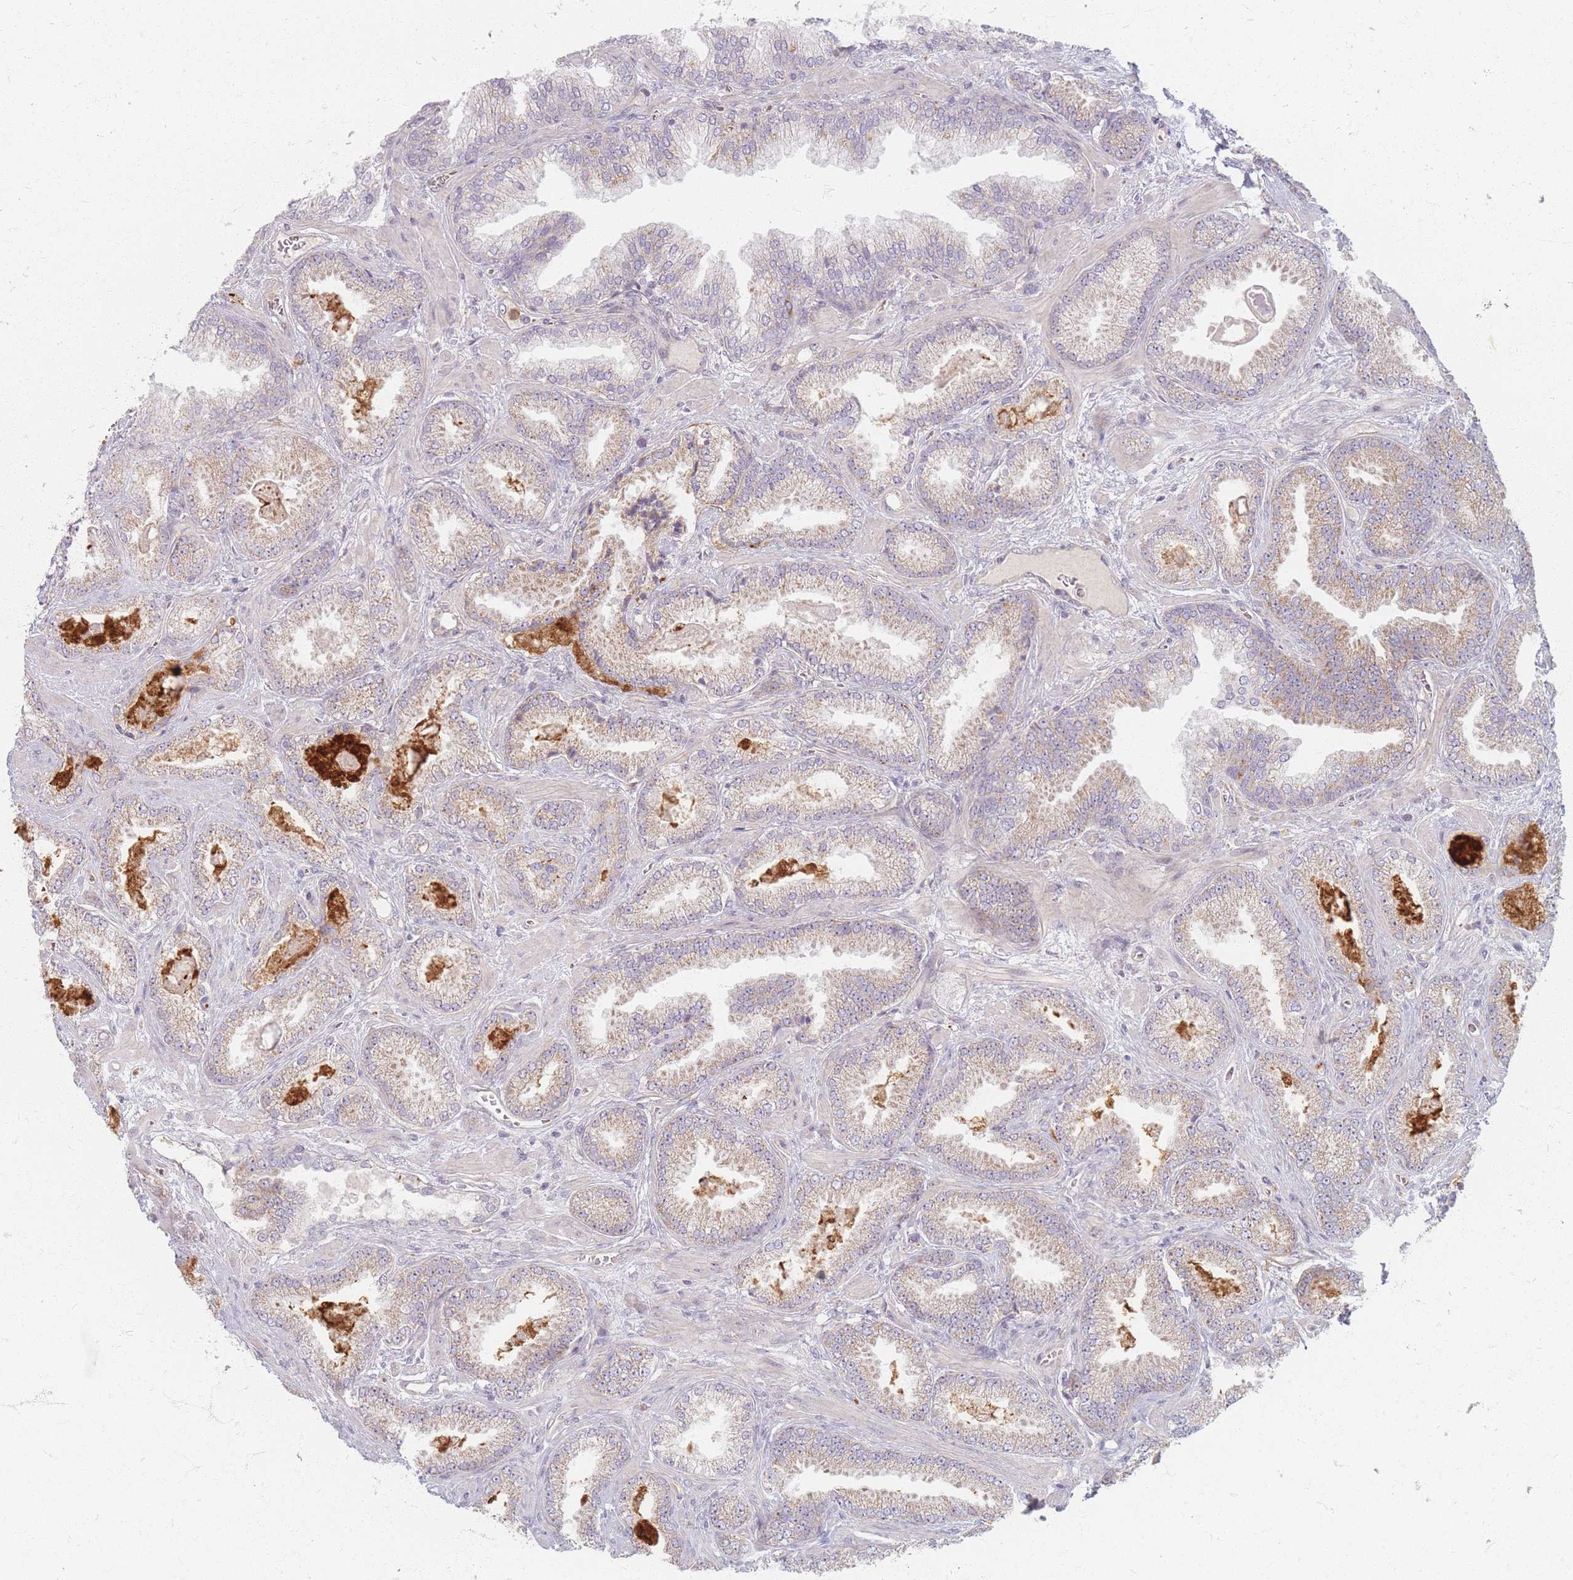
{"staining": {"intensity": "weak", "quantity": "25%-75%", "location": "cytoplasmic/membranous"}, "tissue": "prostate cancer", "cell_type": "Tumor cells", "image_type": "cancer", "snomed": [{"axis": "morphology", "description": "Adenocarcinoma, Low grade"}, {"axis": "topography", "description": "Prostate"}], "caption": "Protein expression analysis of human adenocarcinoma (low-grade) (prostate) reveals weak cytoplasmic/membranous positivity in about 25%-75% of tumor cells.", "gene": "CHCHD7", "patient": {"sex": "male", "age": 62}}